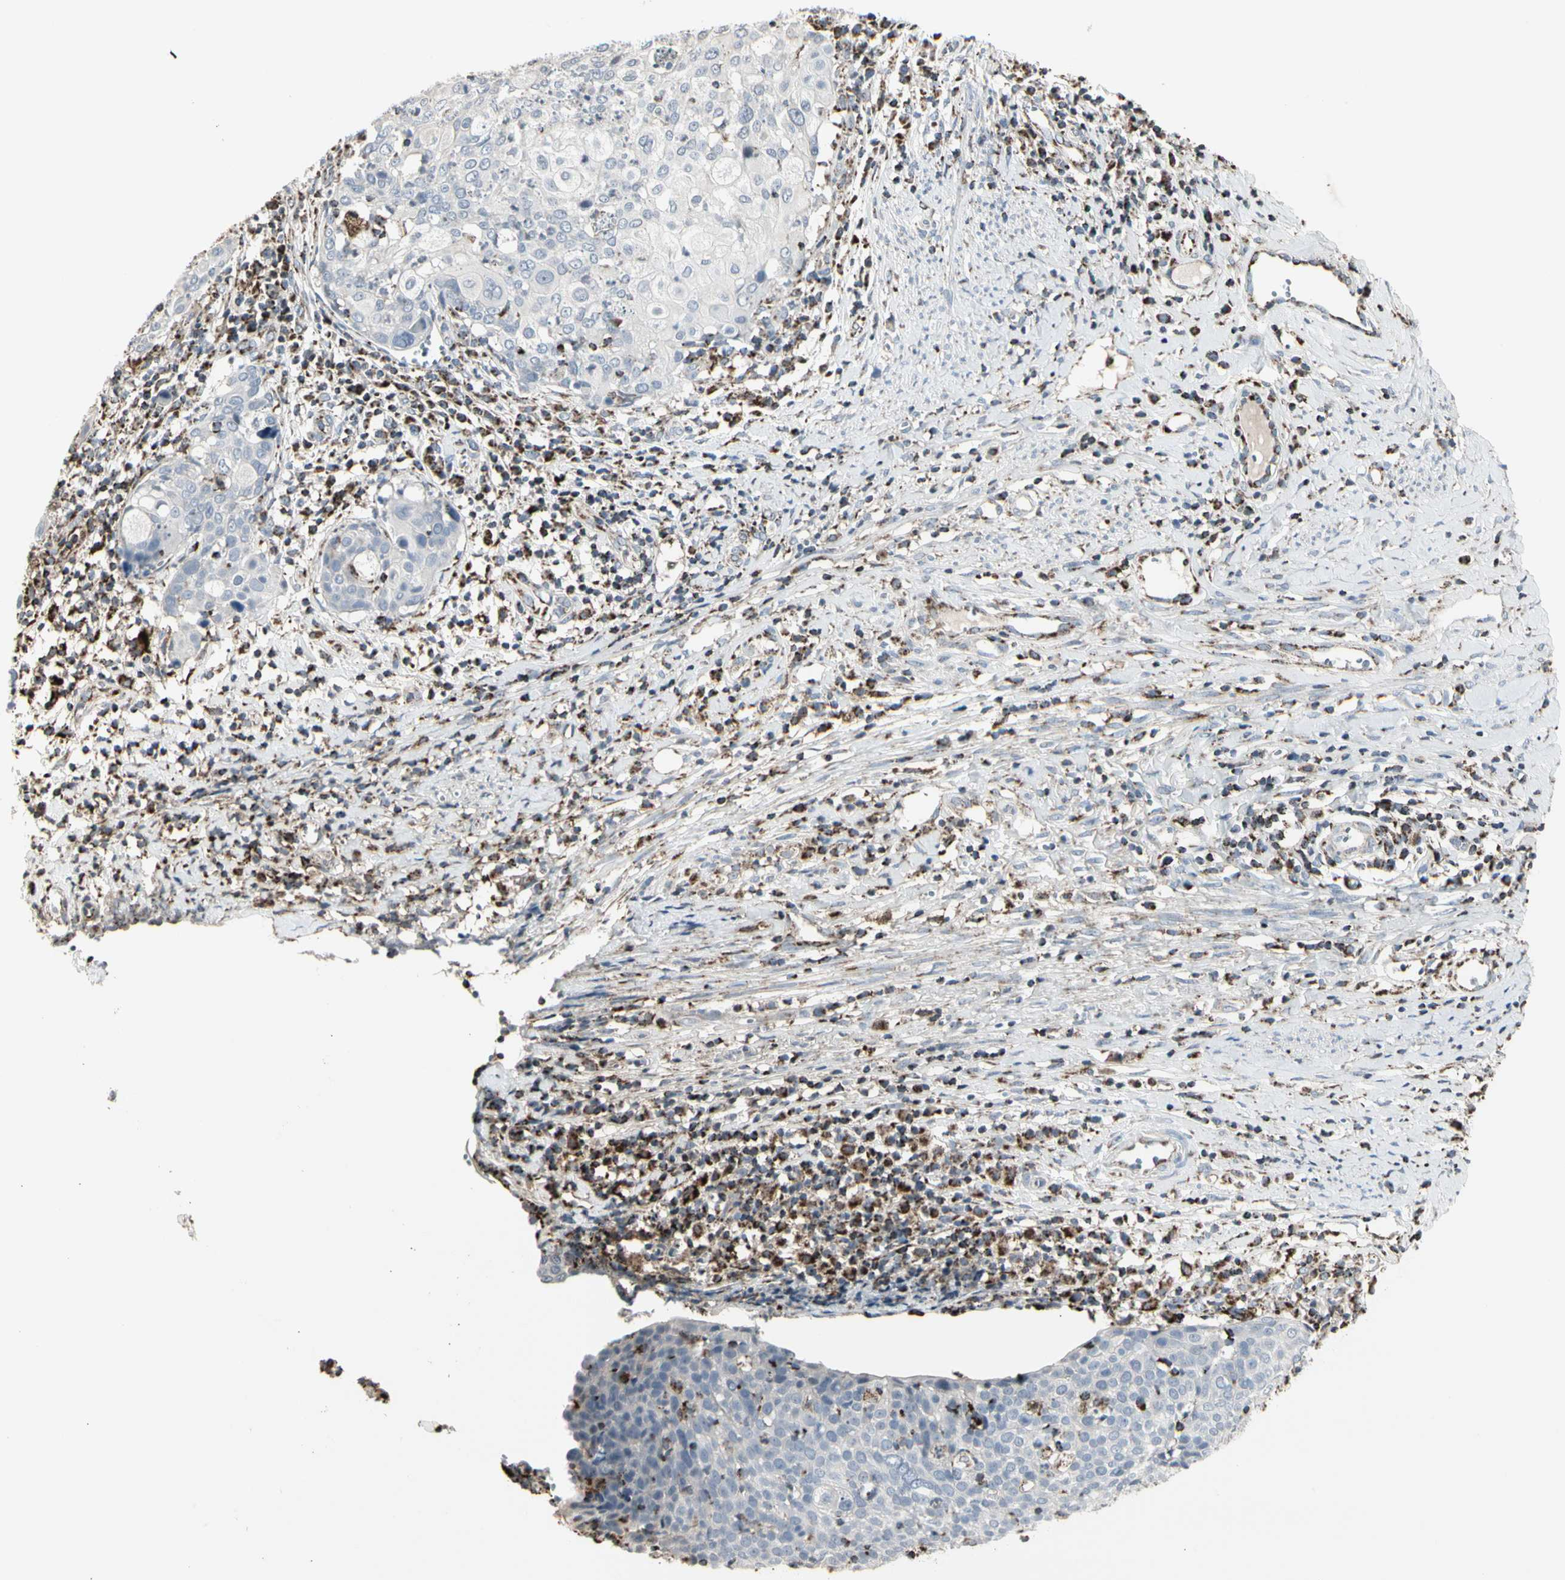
{"staining": {"intensity": "negative", "quantity": "none", "location": "none"}, "tissue": "cervical cancer", "cell_type": "Tumor cells", "image_type": "cancer", "snomed": [{"axis": "morphology", "description": "Squamous cell carcinoma, NOS"}, {"axis": "topography", "description": "Cervix"}], "caption": "Tumor cells show no significant positivity in cervical squamous cell carcinoma. (DAB IHC with hematoxylin counter stain).", "gene": "TMEM176A", "patient": {"sex": "female", "age": 40}}